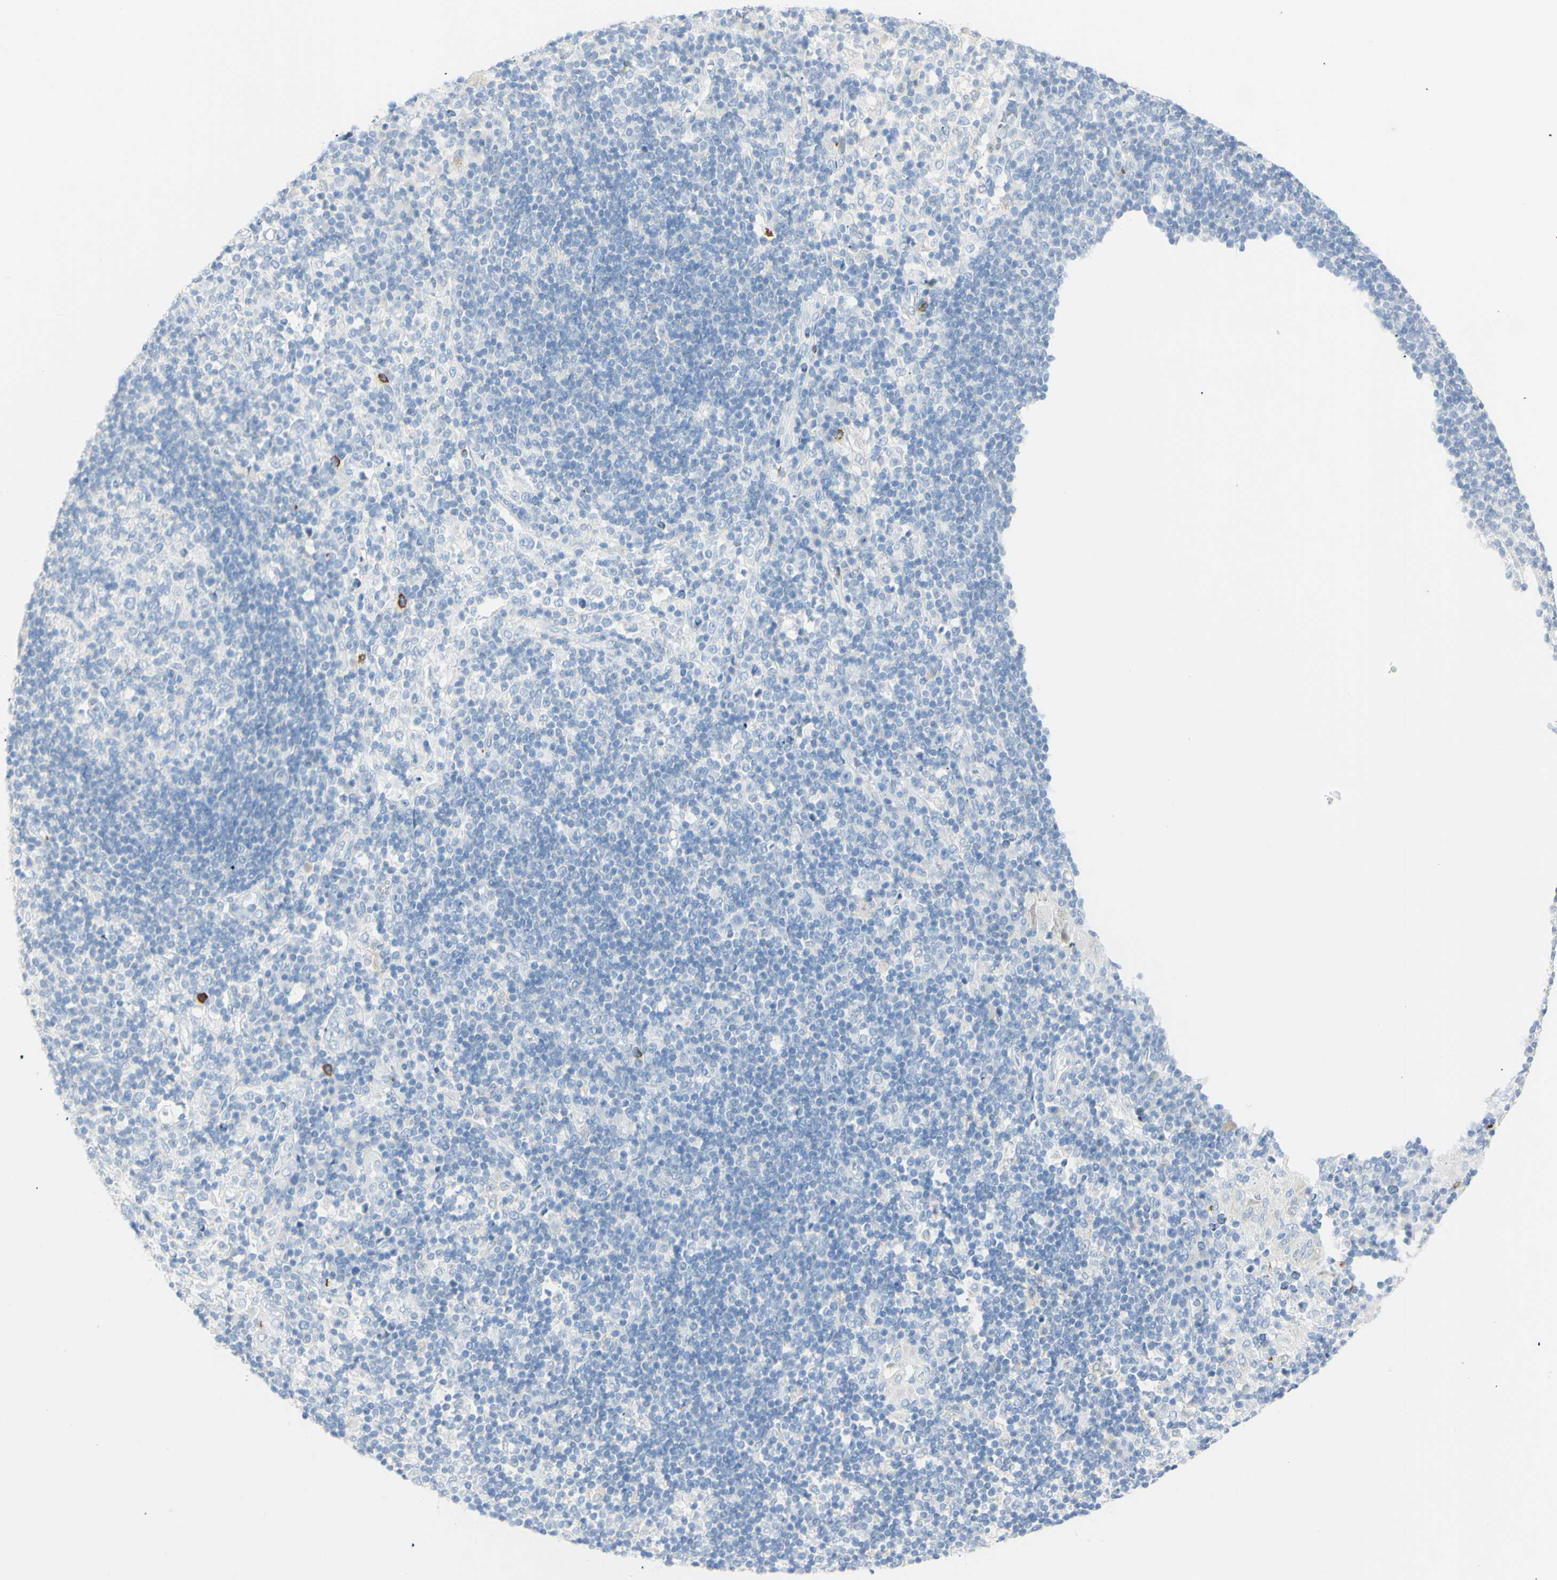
{"staining": {"intensity": "negative", "quantity": "none", "location": "none"}, "tissue": "adipose tissue", "cell_type": "Adipocytes", "image_type": "normal", "snomed": [{"axis": "morphology", "description": "Normal tissue, NOS"}, {"axis": "morphology", "description": "Adenocarcinoma, NOS"}, {"axis": "topography", "description": "Esophagus"}], "caption": "DAB (3,3'-diaminobenzidine) immunohistochemical staining of normal human adipose tissue displays no significant expression in adipocytes.", "gene": "LETM1", "patient": {"sex": "male", "age": 62}}